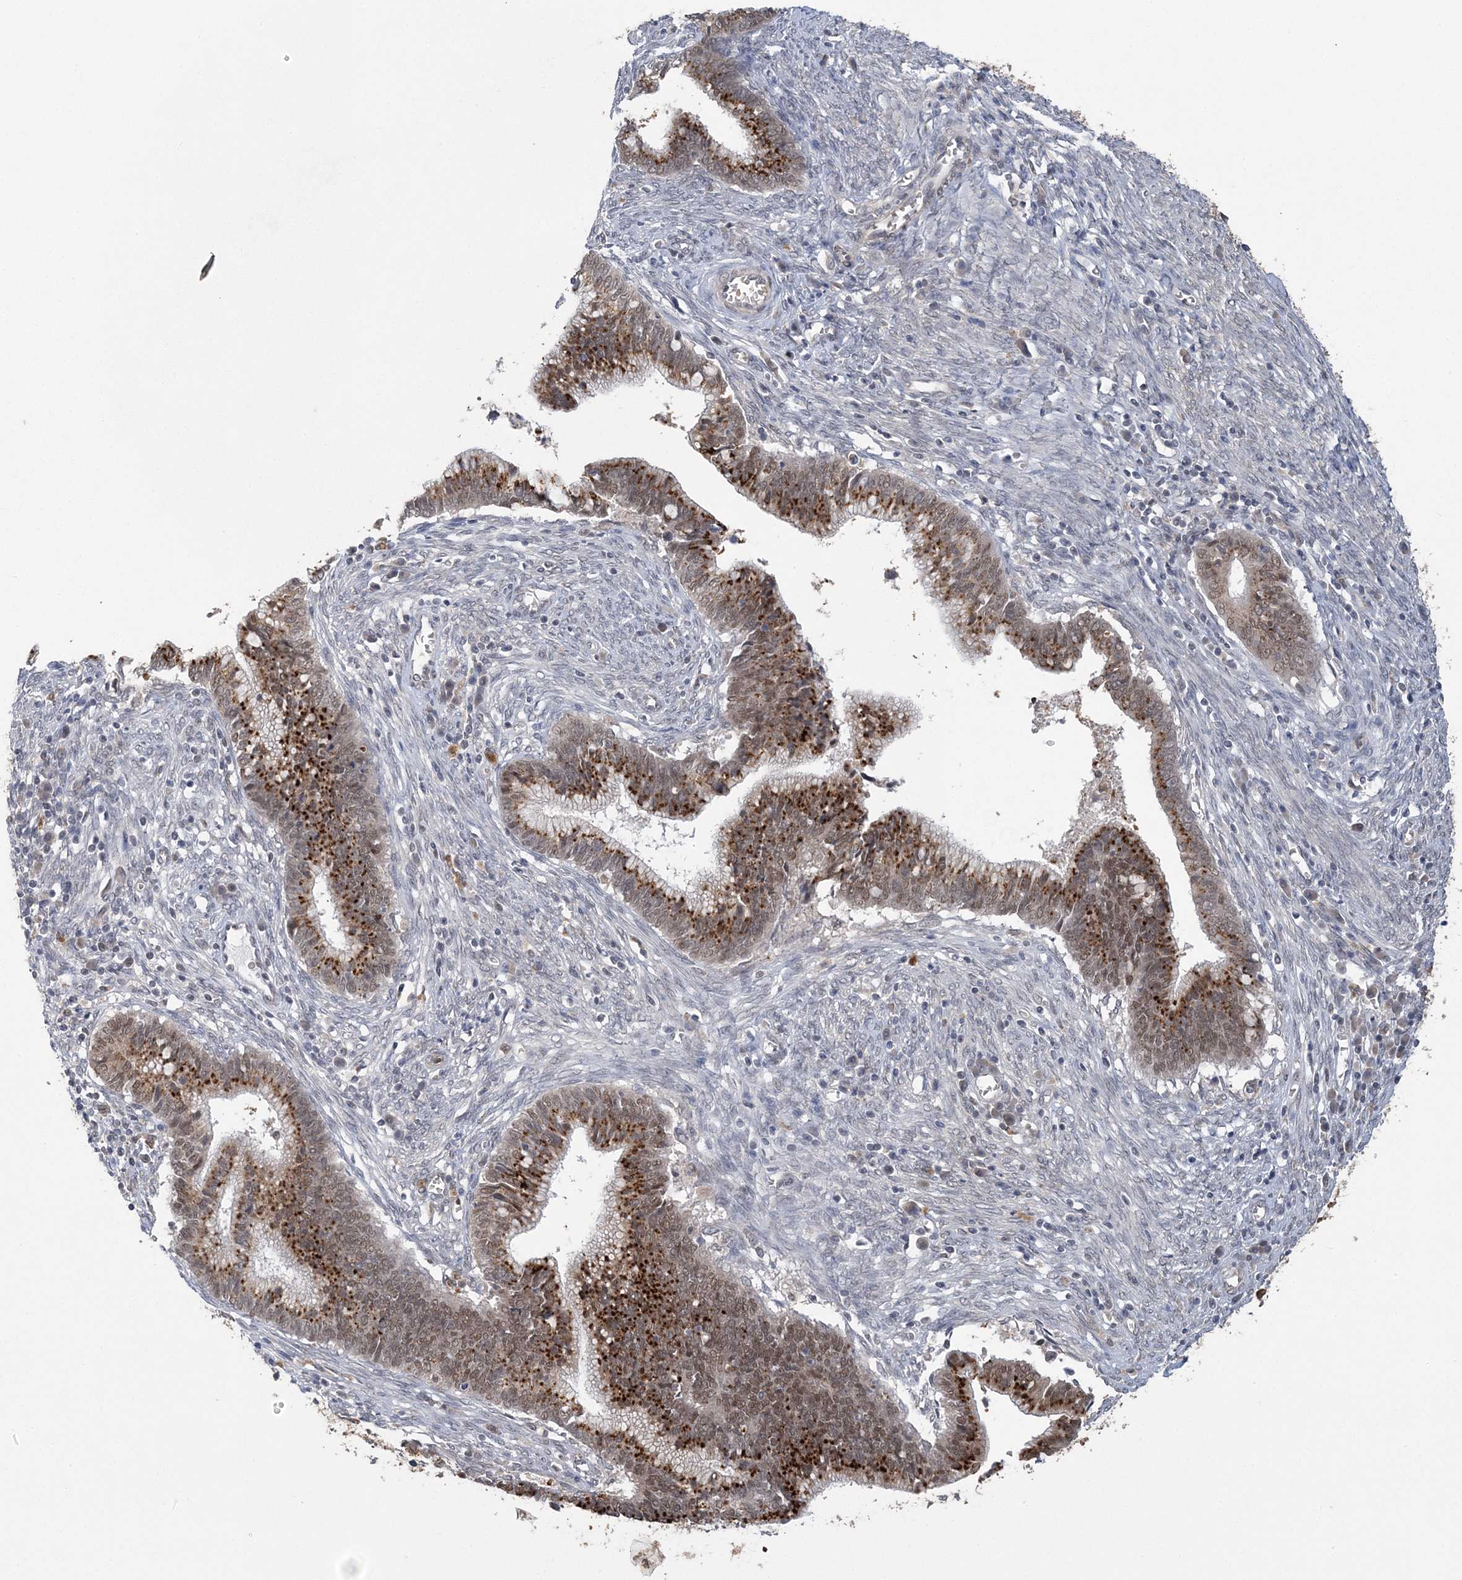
{"staining": {"intensity": "moderate", "quantity": ">75%", "location": "cytoplasmic/membranous,nuclear"}, "tissue": "cervical cancer", "cell_type": "Tumor cells", "image_type": "cancer", "snomed": [{"axis": "morphology", "description": "Adenocarcinoma, NOS"}, {"axis": "topography", "description": "Cervix"}], "caption": "Human cervical cancer stained with a protein marker exhibits moderate staining in tumor cells.", "gene": "ZBTB7A", "patient": {"sex": "female", "age": 44}}